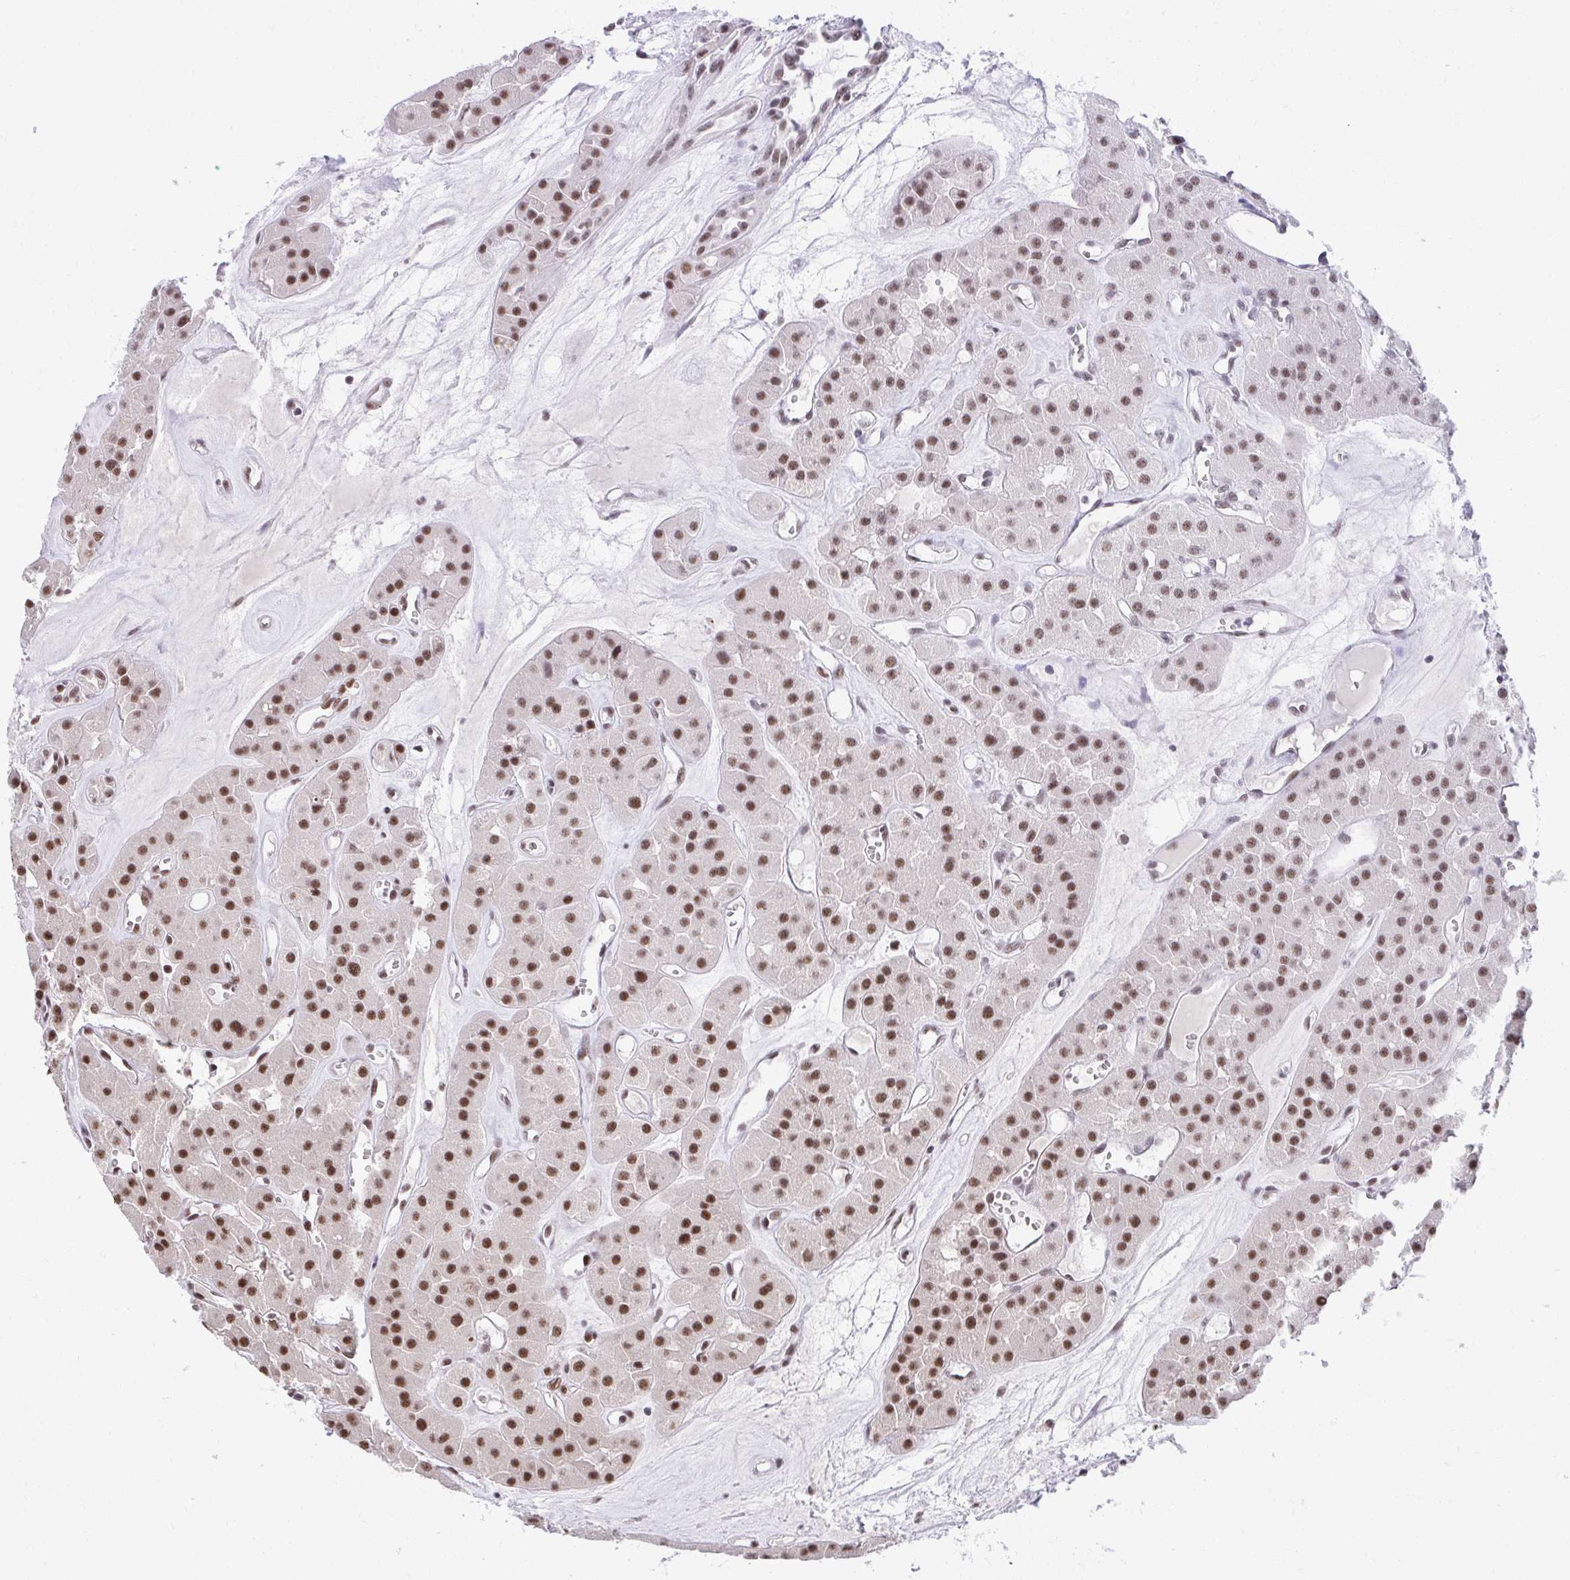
{"staining": {"intensity": "moderate", "quantity": ">75%", "location": "nuclear"}, "tissue": "renal cancer", "cell_type": "Tumor cells", "image_type": "cancer", "snomed": [{"axis": "morphology", "description": "Carcinoma, NOS"}, {"axis": "topography", "description": "Kidney"}], "caption": "Moderate nuclear expression is seen in approximately >75% of tumor cells in renal carcinoma.", "gene": "SYNE4", "patient": {"sex": "female", "age": 75}}